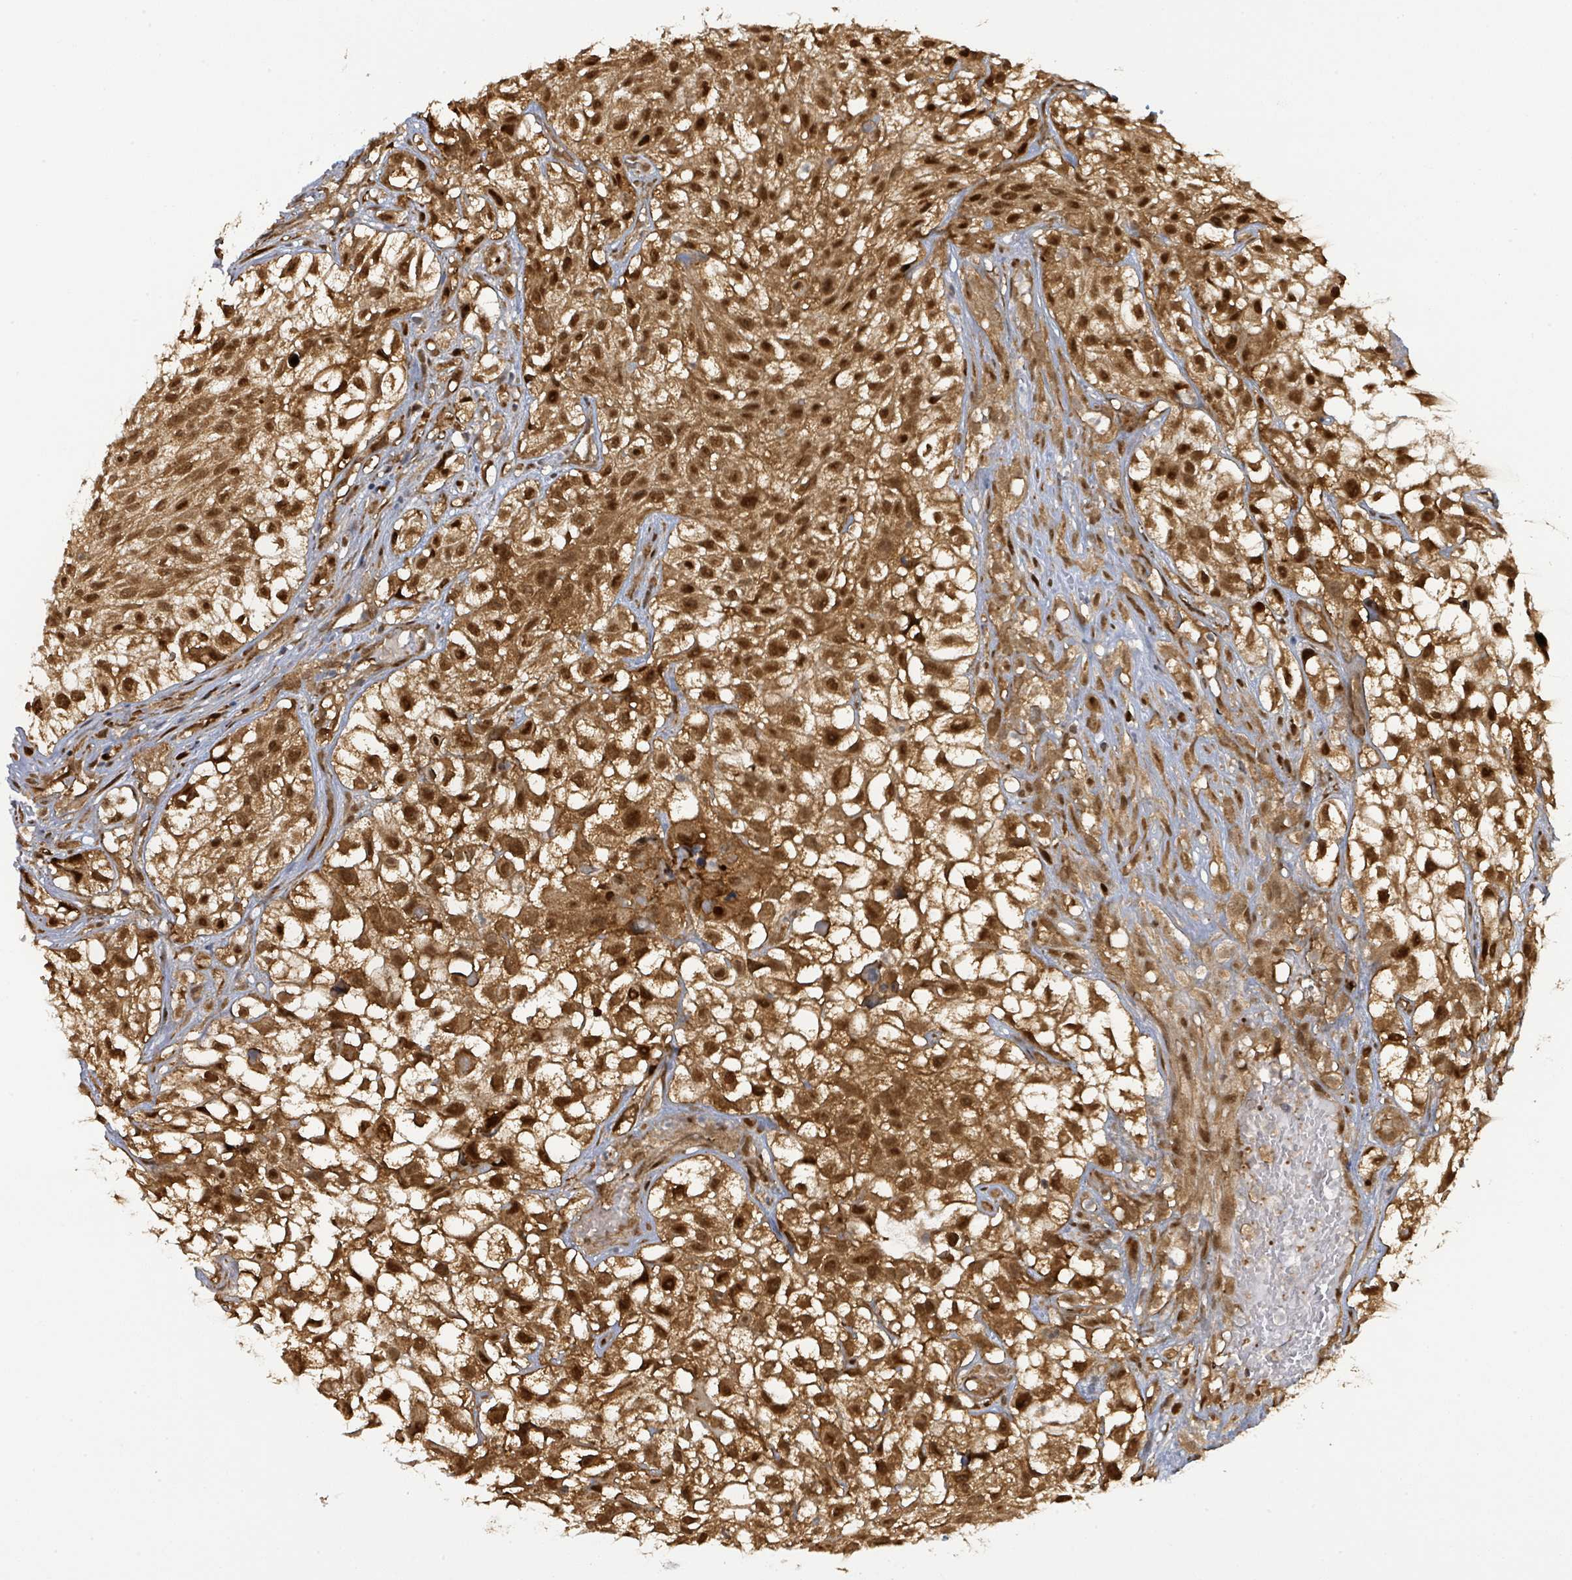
{"staining": {"intensity": "strong", "quantity": ">75%", "location": "cytoplasmic/membranous,nuclear"}, "tissue": "urothelial cancer", "cell_type": "Tumor cells", "image_type": "cancer", "snomed": [{"axis": "morphology", "description": "Urothelial carcinoma, High grade"}, {"axis": "topography", "description": "Urinary bladder"}], "caption": "The image shows a brown stain indicating the presence of a protein in the cytoplasmic/membranous and nuclear of tumor cells in high-grade urothelial carcinoma.", "gene": "PSMB7", "patient": {"sex": "male", "age": 56}}